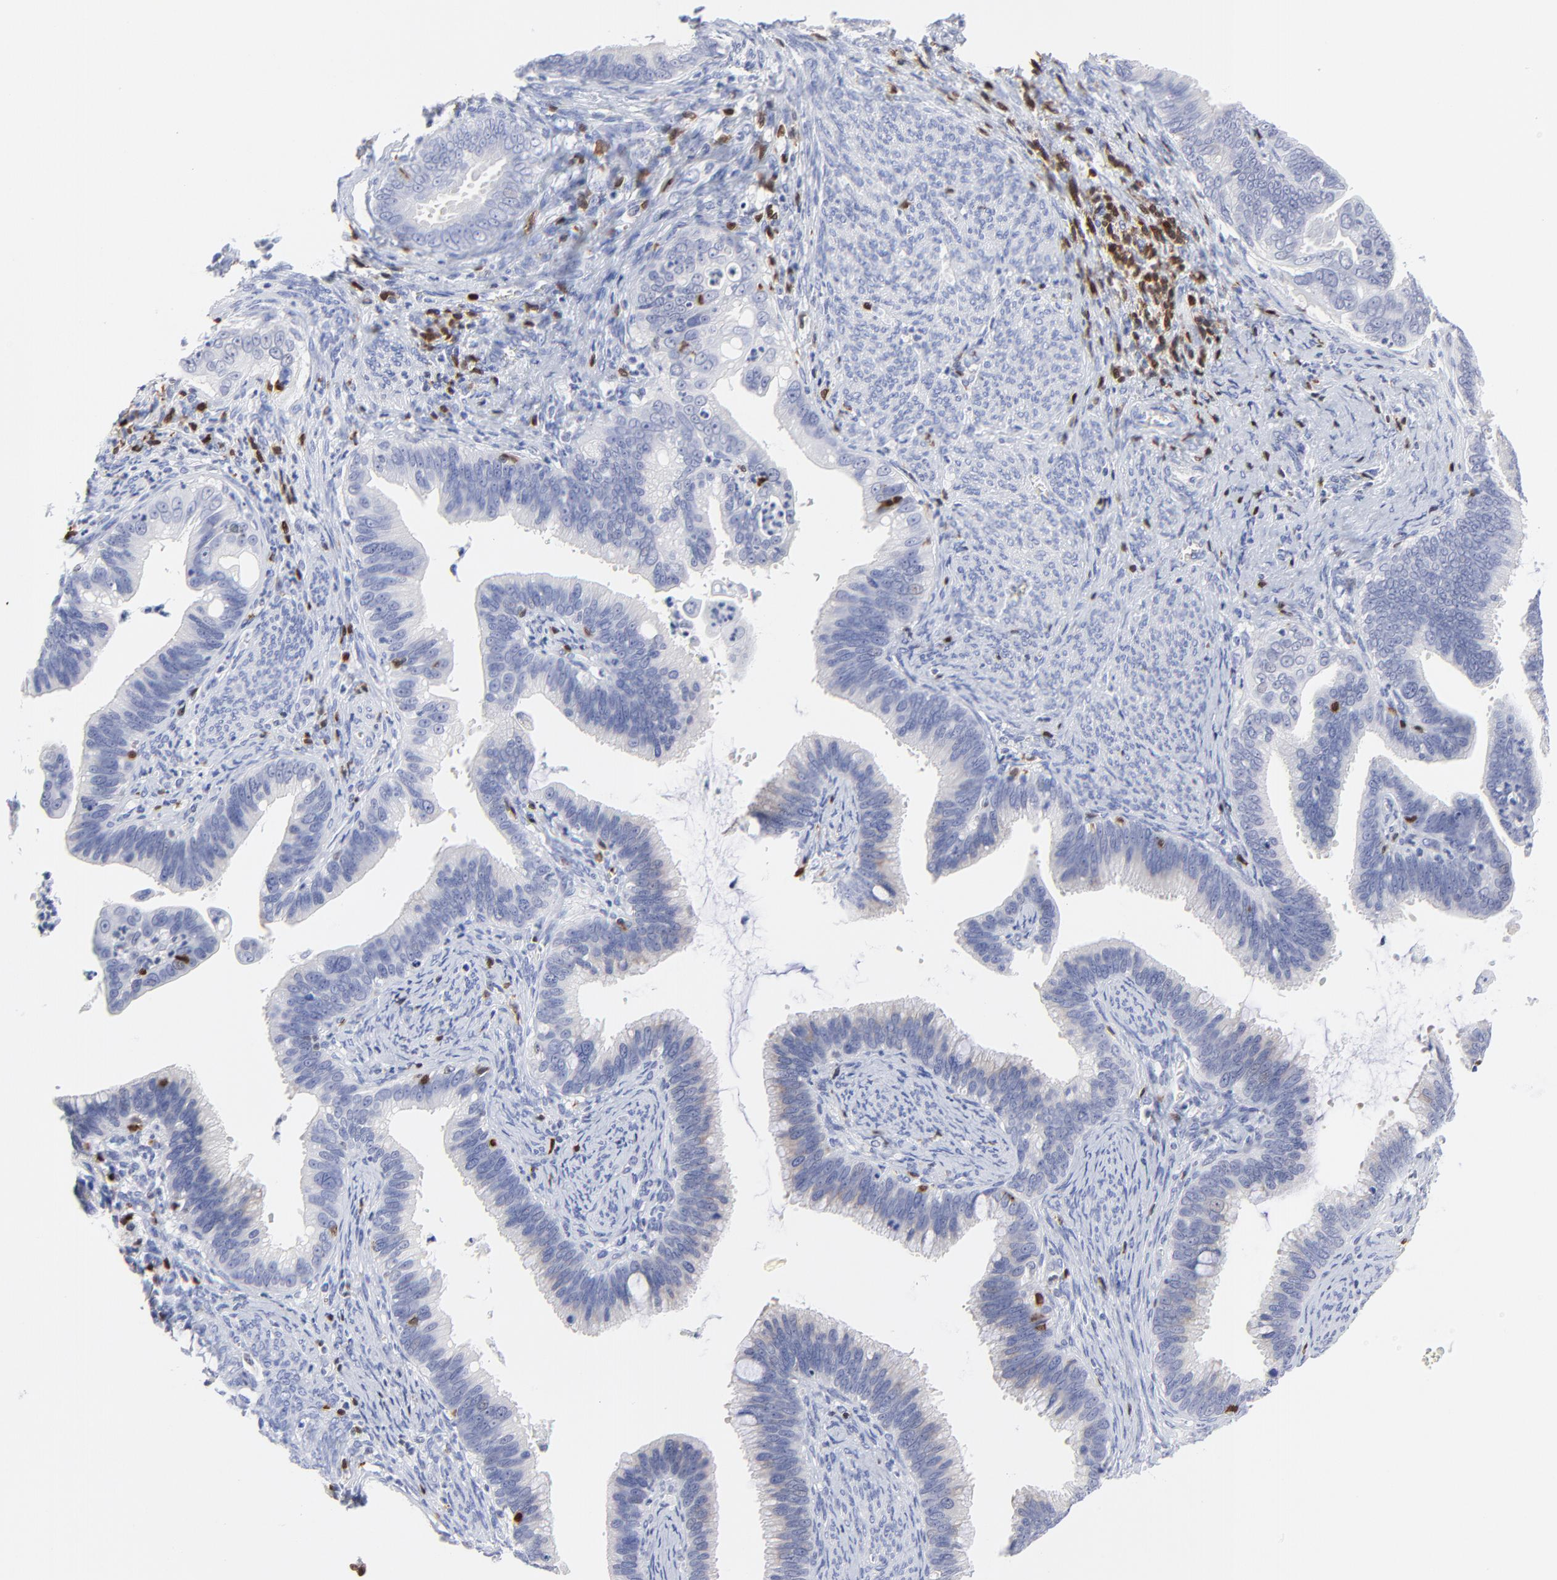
{"staining": {"intensity": "negative", "quantity": "none", "location": "none"}, "tissue": "cervical cancer", "cell_type": "Tumor cells", "image_type": "cancer", "snomed": [{"axis": "morphology", "description": "Adenocarcinoma, NOS"}, {"axis": "topography", "description": "Cervix"}], "caption": "The image shows no significant expression in tumor cells of cervical cancer (adenocarcinoma).", "gene": "ZAP70", "patient": {"sex": "female", "age": 47}}